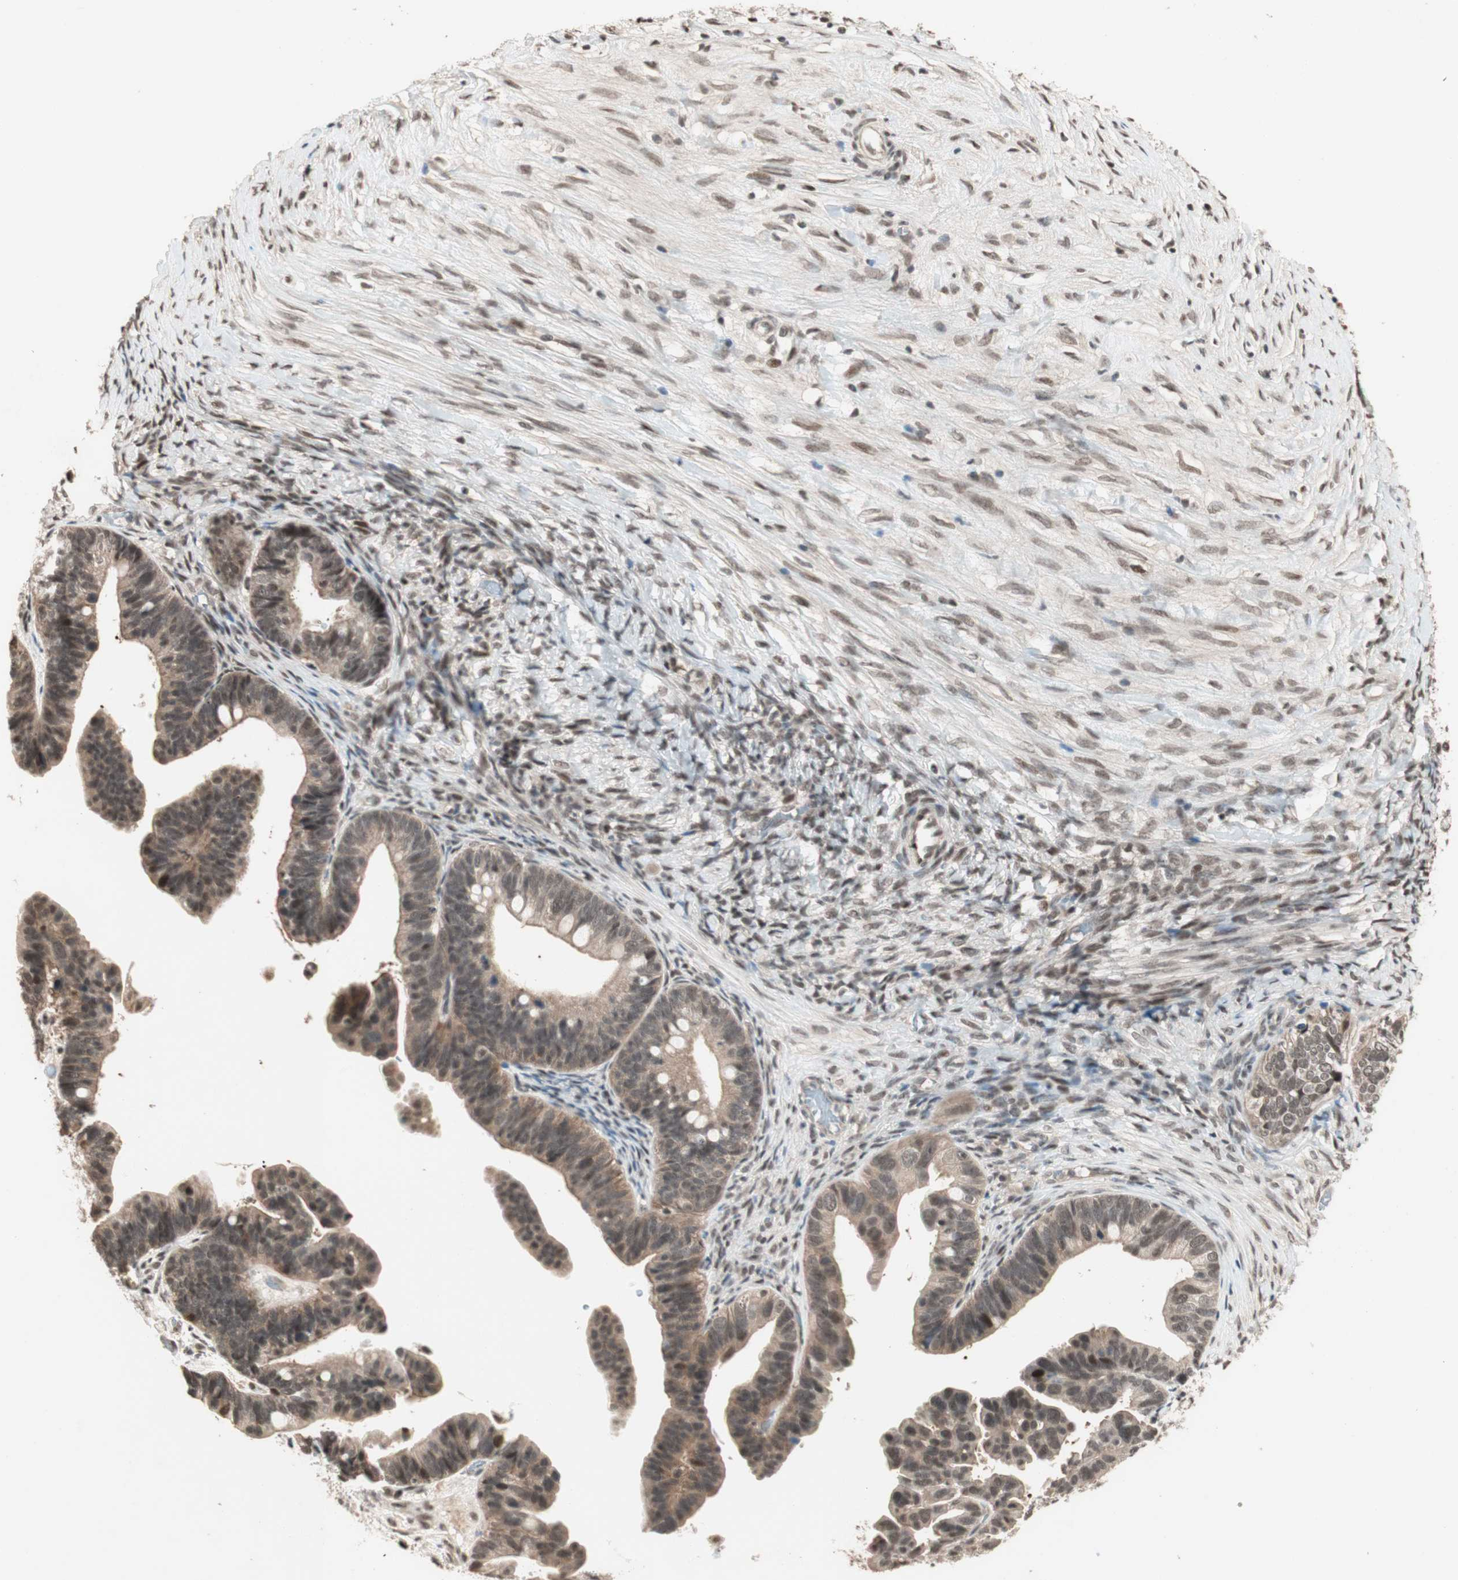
{"staining": {"intensity": "weak", "quantity": ">75%", "location": "cytoplasmic/membranous,nuclear"}, "tissue": "ovarian cancer", "cell_type": "Tumor cells", "image_type": "cancer", "snomed": [{"axis": "morphology", "description": "Cystadenocarcinoma, serous, NOS"}, {"axis": "topography", "description": "Ovary"}], "caption": "An image showing weak cytoplasmic/membranous and nuclear positivity in approximately >75% of tumor cells in ovarian cancer, as visualized by brown immunohistochemical staining.", "gene": "ZNF701", "patient": {"sex": "female", "age": 56}}